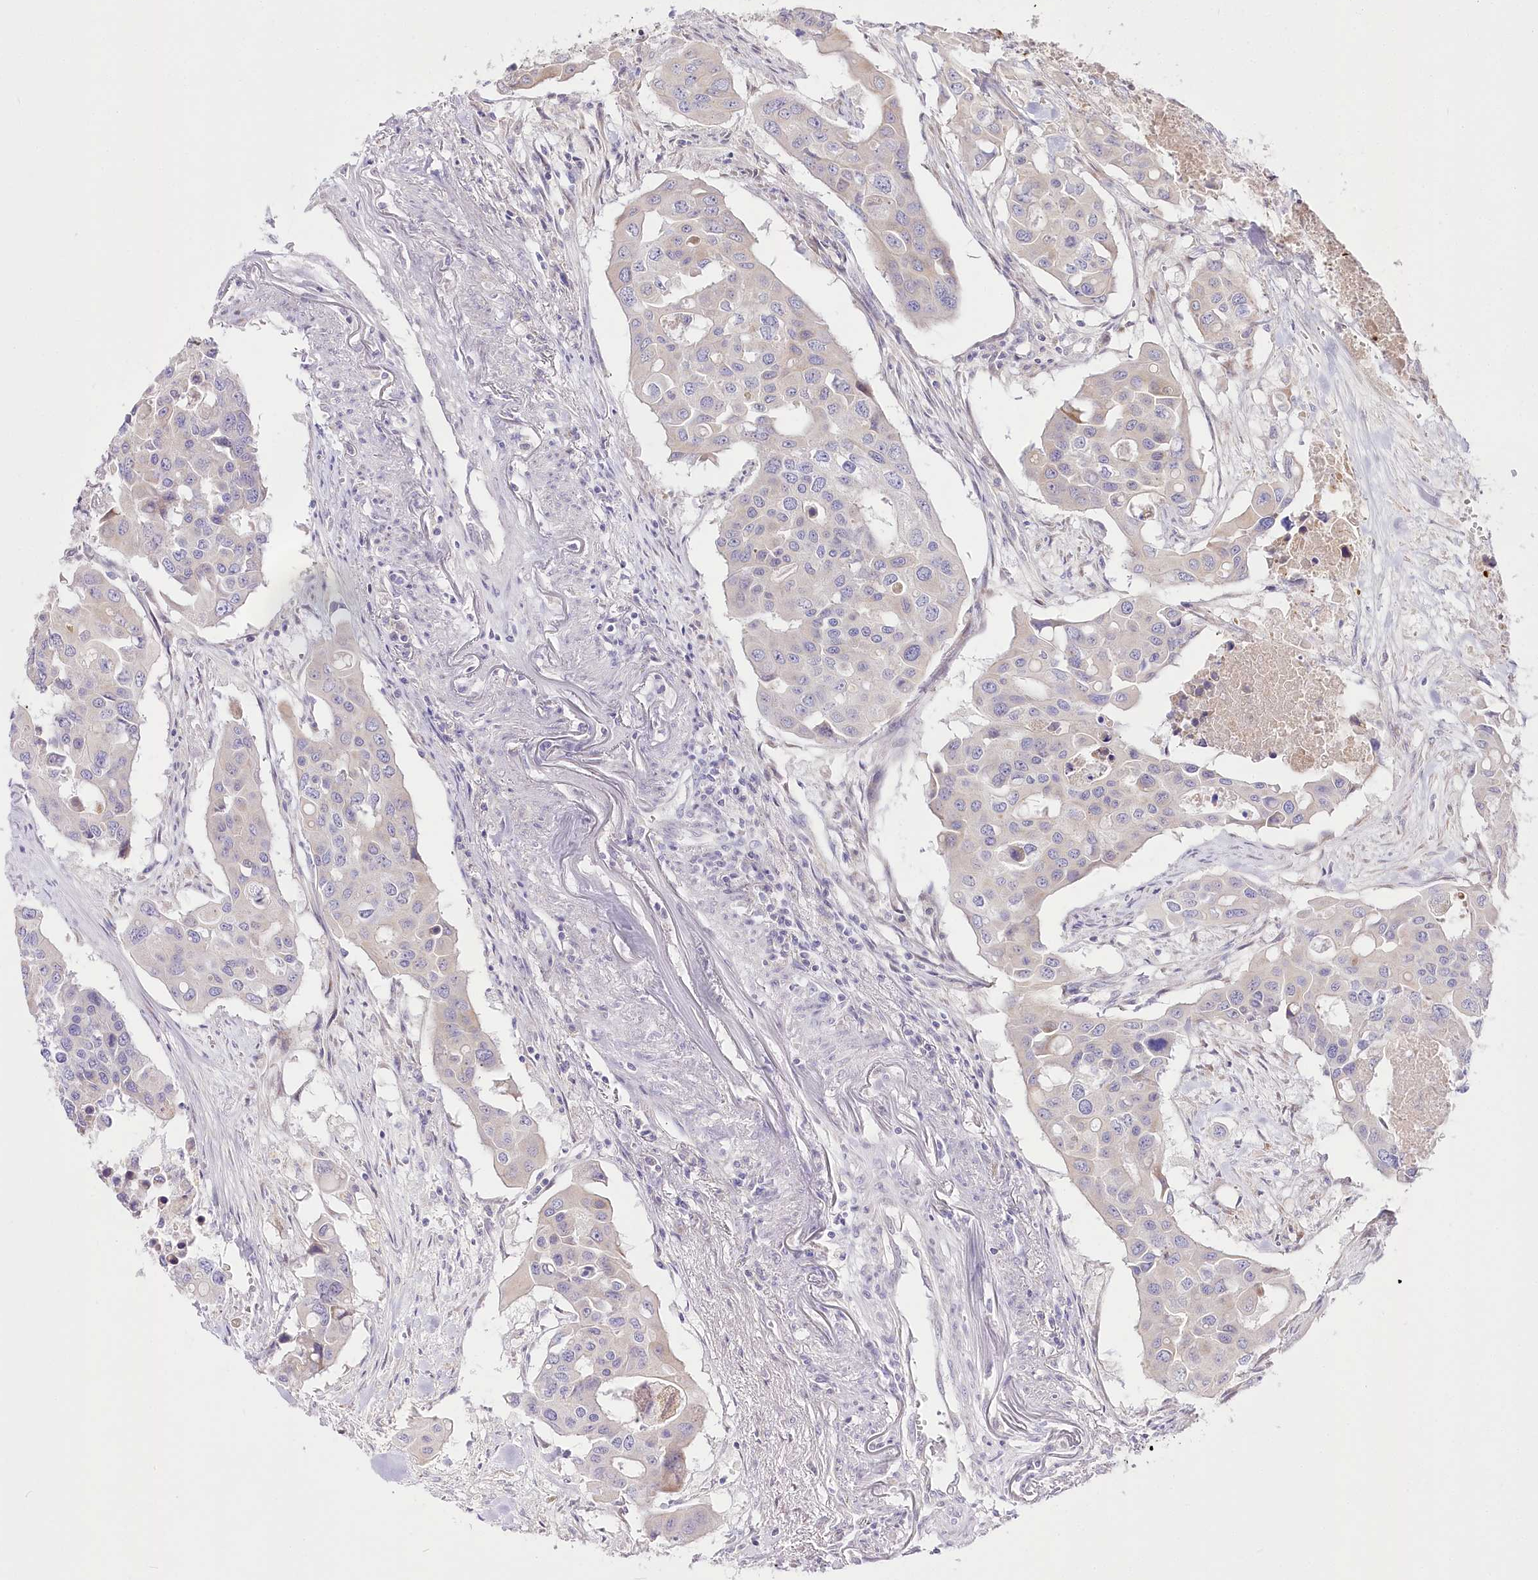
{"staining": {"intensity": "negative", "quantity": "none", "location": "none"}, "tissue": "colorectal cancer", "cell_type": "Tumor cells", "image_type": "cancer", "snomed": [{"axis": "morphology", "description": "Adenocarcinoma, NOS"}, {"axis": "topography", "description": "Colon"}], "caption": "Protein analysis of colorectal cancer (adenocarcinoma) displays no significant positivity in tumor cells. (DAB (3,3'-diaminobenzidine) IHC, high magnification).", "gene": "LRRC14B", "patient": {"sex": "male", "age": 77}}